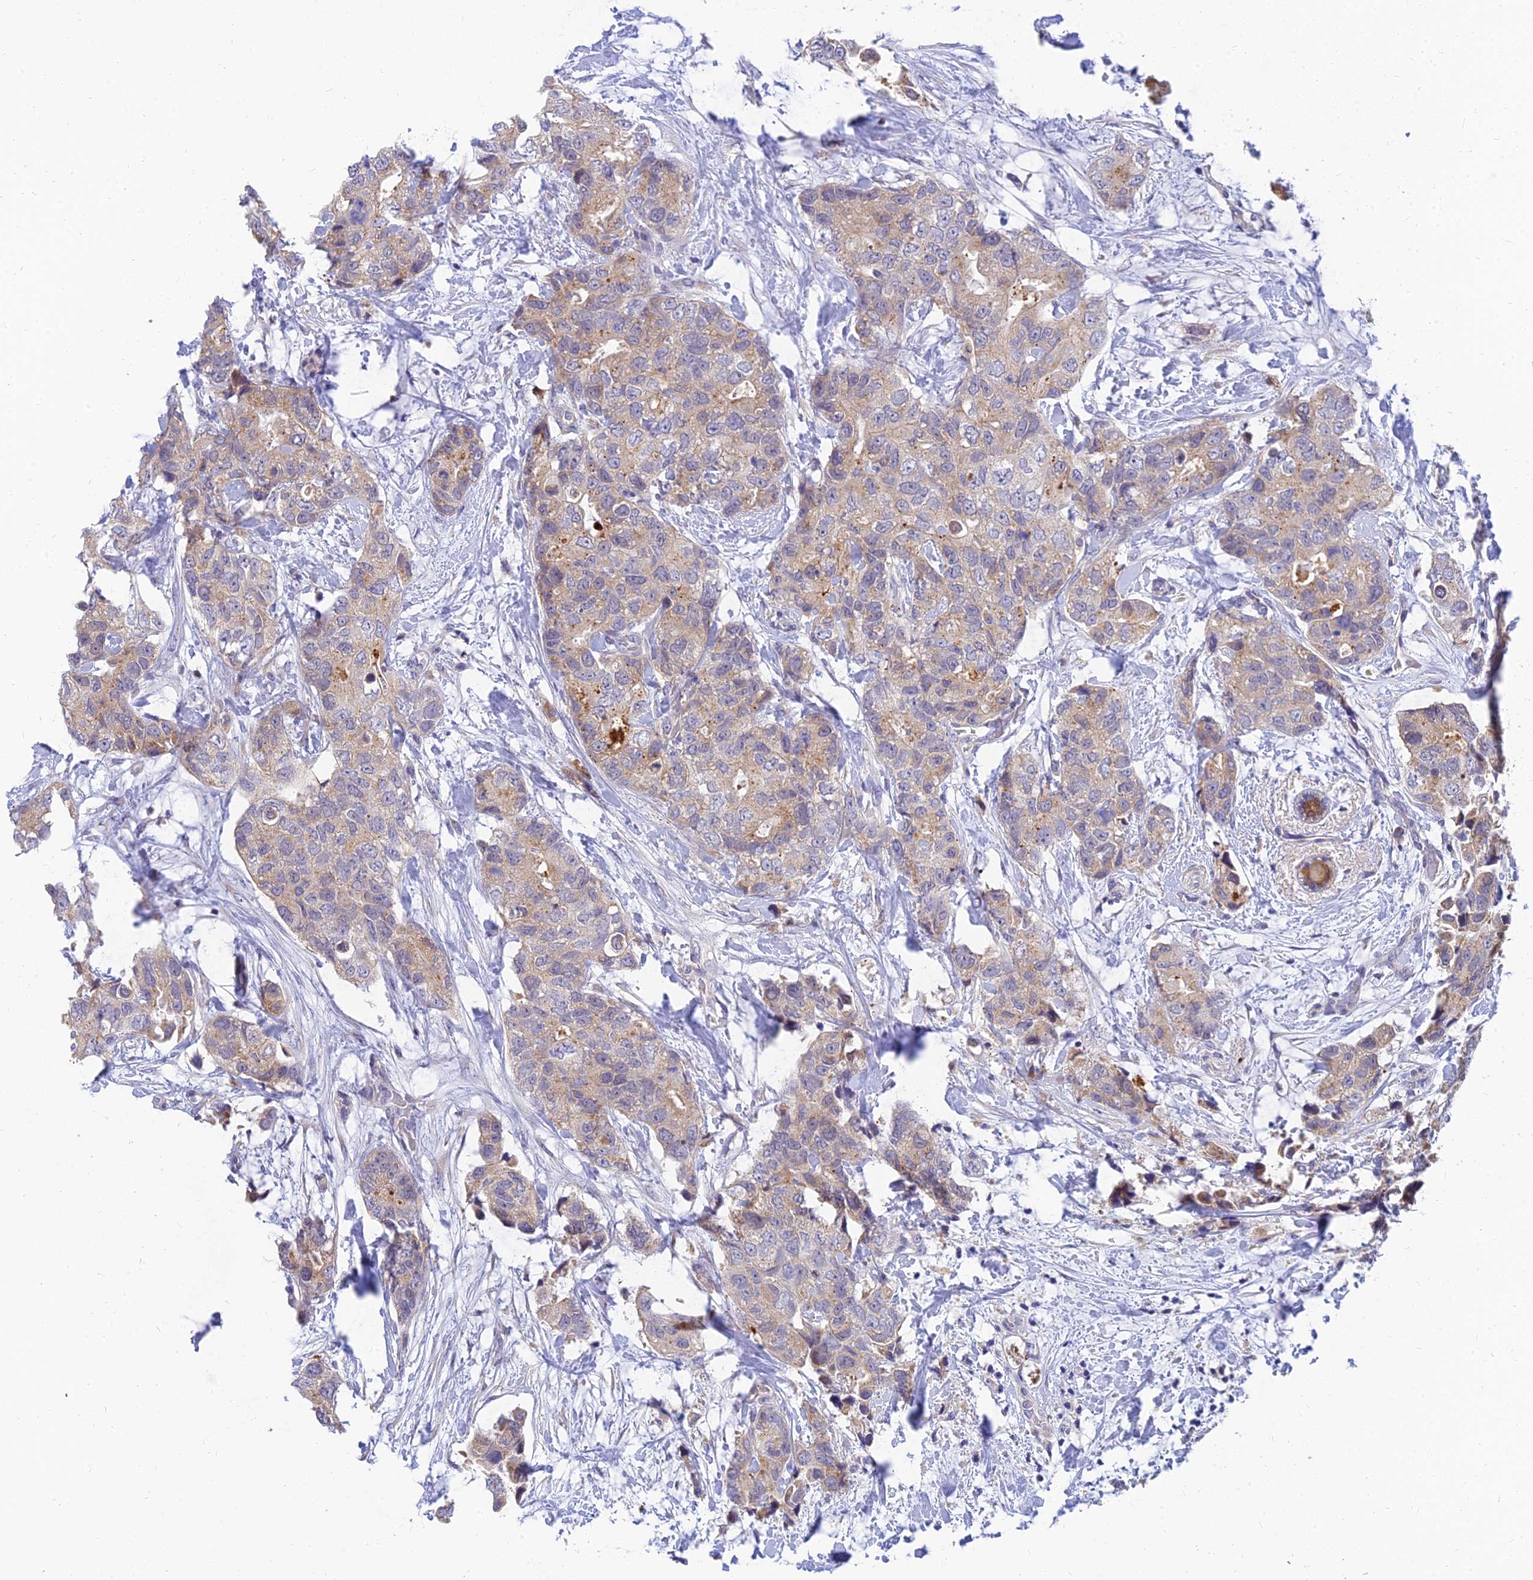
{"staining": {"intensity": "weak", "quantity": "25%-75%", "location": "cytoplasmic/membranous"}, "tissue": "breast cancer", "cell_type": "Tumor cells", "image_type": "cancer", "snomed": [{"axis": "morphology", "description": "Duct carcinoma"}, {"axis": "topography", "description": "Breast"}], "caption": "Human intraductal carcinoma (breast) stained with a protein marker exhibits weak staining in tumor cells.", "gene": "ANKS4B", "patient": {"sex": "female", "age": 62}}